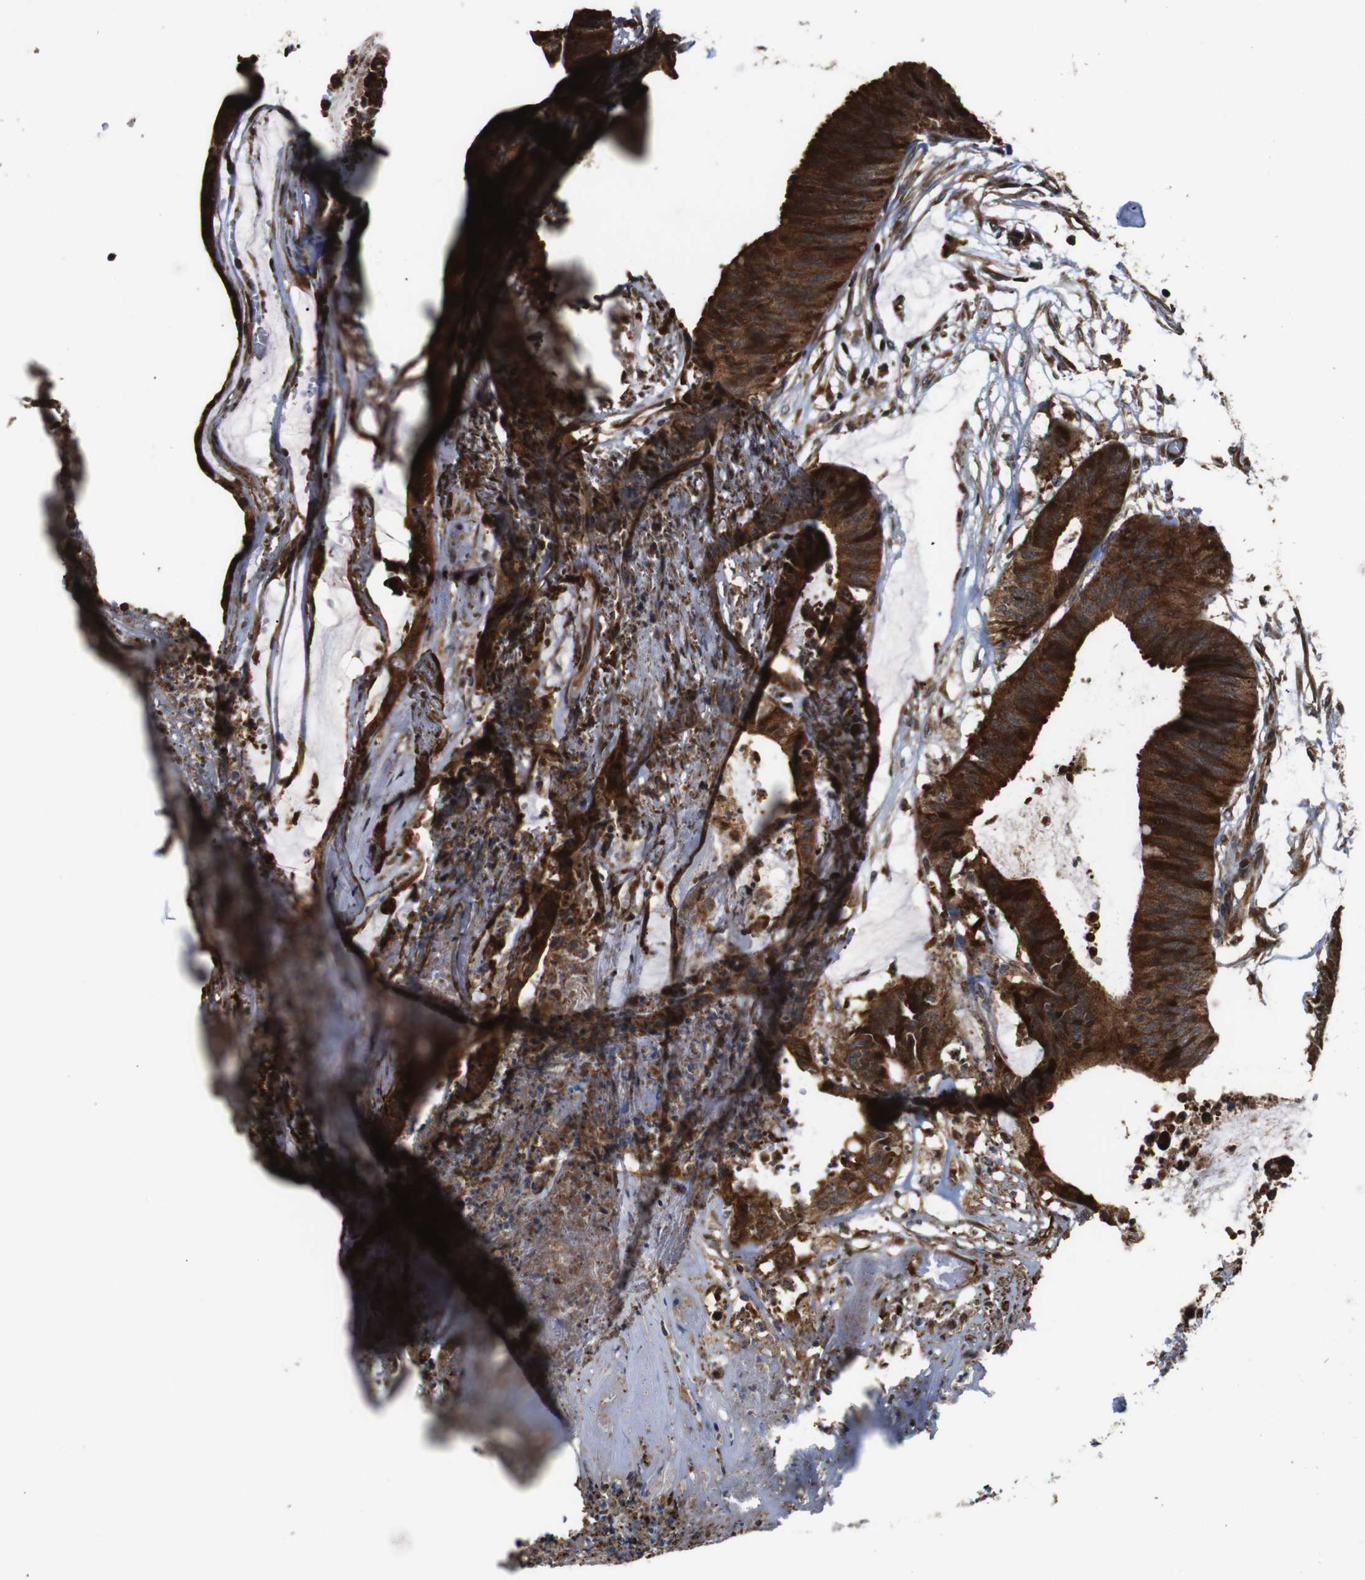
{"staining": {"intensity": "strong", "quantity": ">75%", "location": "cytoplasmic/membranous"}, "tissue": "colorectal cancer", "cell_type": "Tumor cells", "image_type": "cancer", "snomed": [{"axis": "morphology", "description": "Adenocarcinoma, NOS"}, {"axis": "topography", "description": "Rectum"}], "caption": "A brown stain highlights strong cytoplasmic/membranous staining of a protein in colorectal cancer tumor cells. Immunohistochemistry stains the protein in brown and the nuclei are stained blue.", "gene": "SNN", "patient": {"sex": "female", "age": 66}}